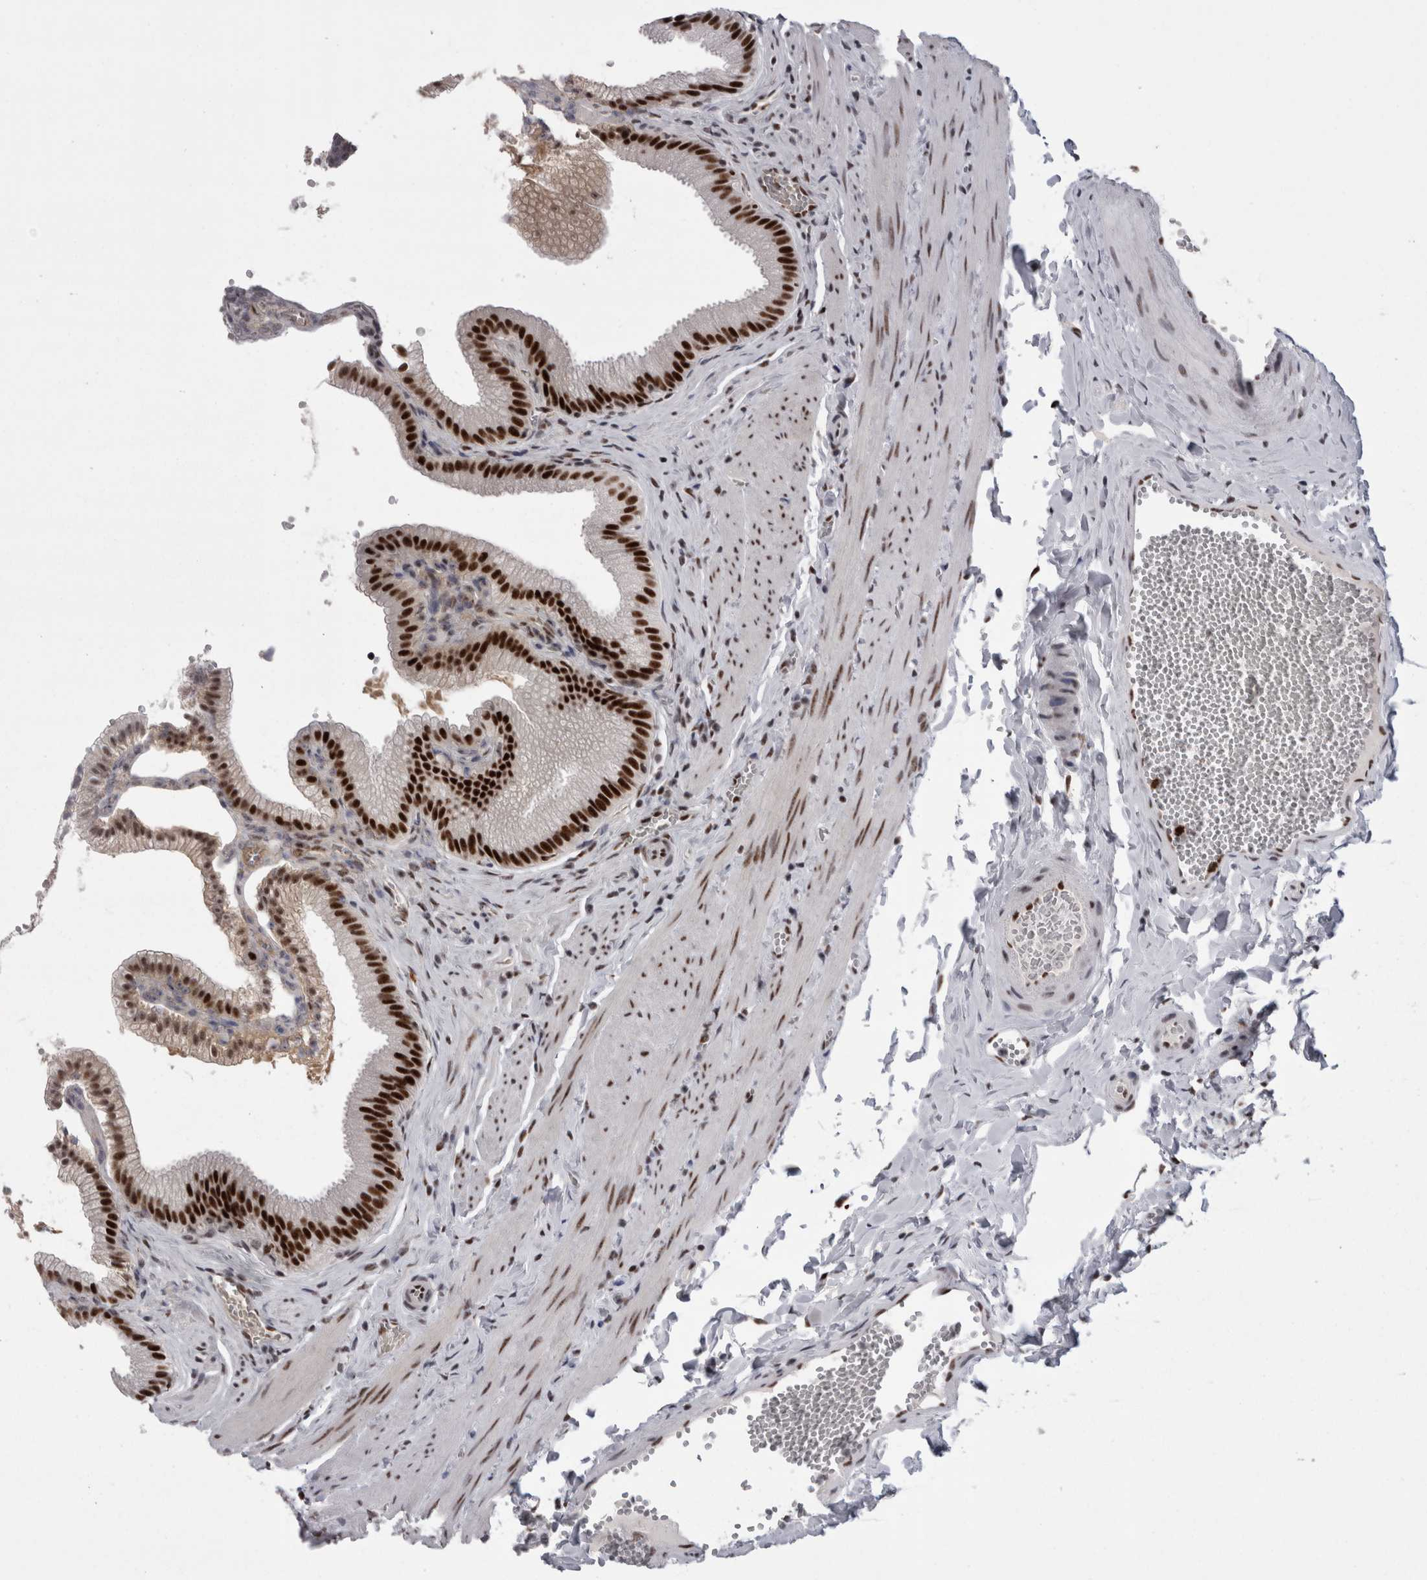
{"staining": {"intensity": "strong", "quantity": ">75%", "location": "nuclear"}, "tissue": "gallbladder", "cell_type": "Glandular cells", "image_type": "normal", "snomed": [{"axis": "morphology", "description": "Normal tissue, NOS"}, {"axis": "topography", "description": "Gallbladder"}], "caption": "This micrograph demonstrates IHC staining of unremarkable gallbladder, with high strong nuclear expression in about >75% of glandular cells.", "gene": "SNRNP40", "patient": {"sex": "male", "age": 38}}